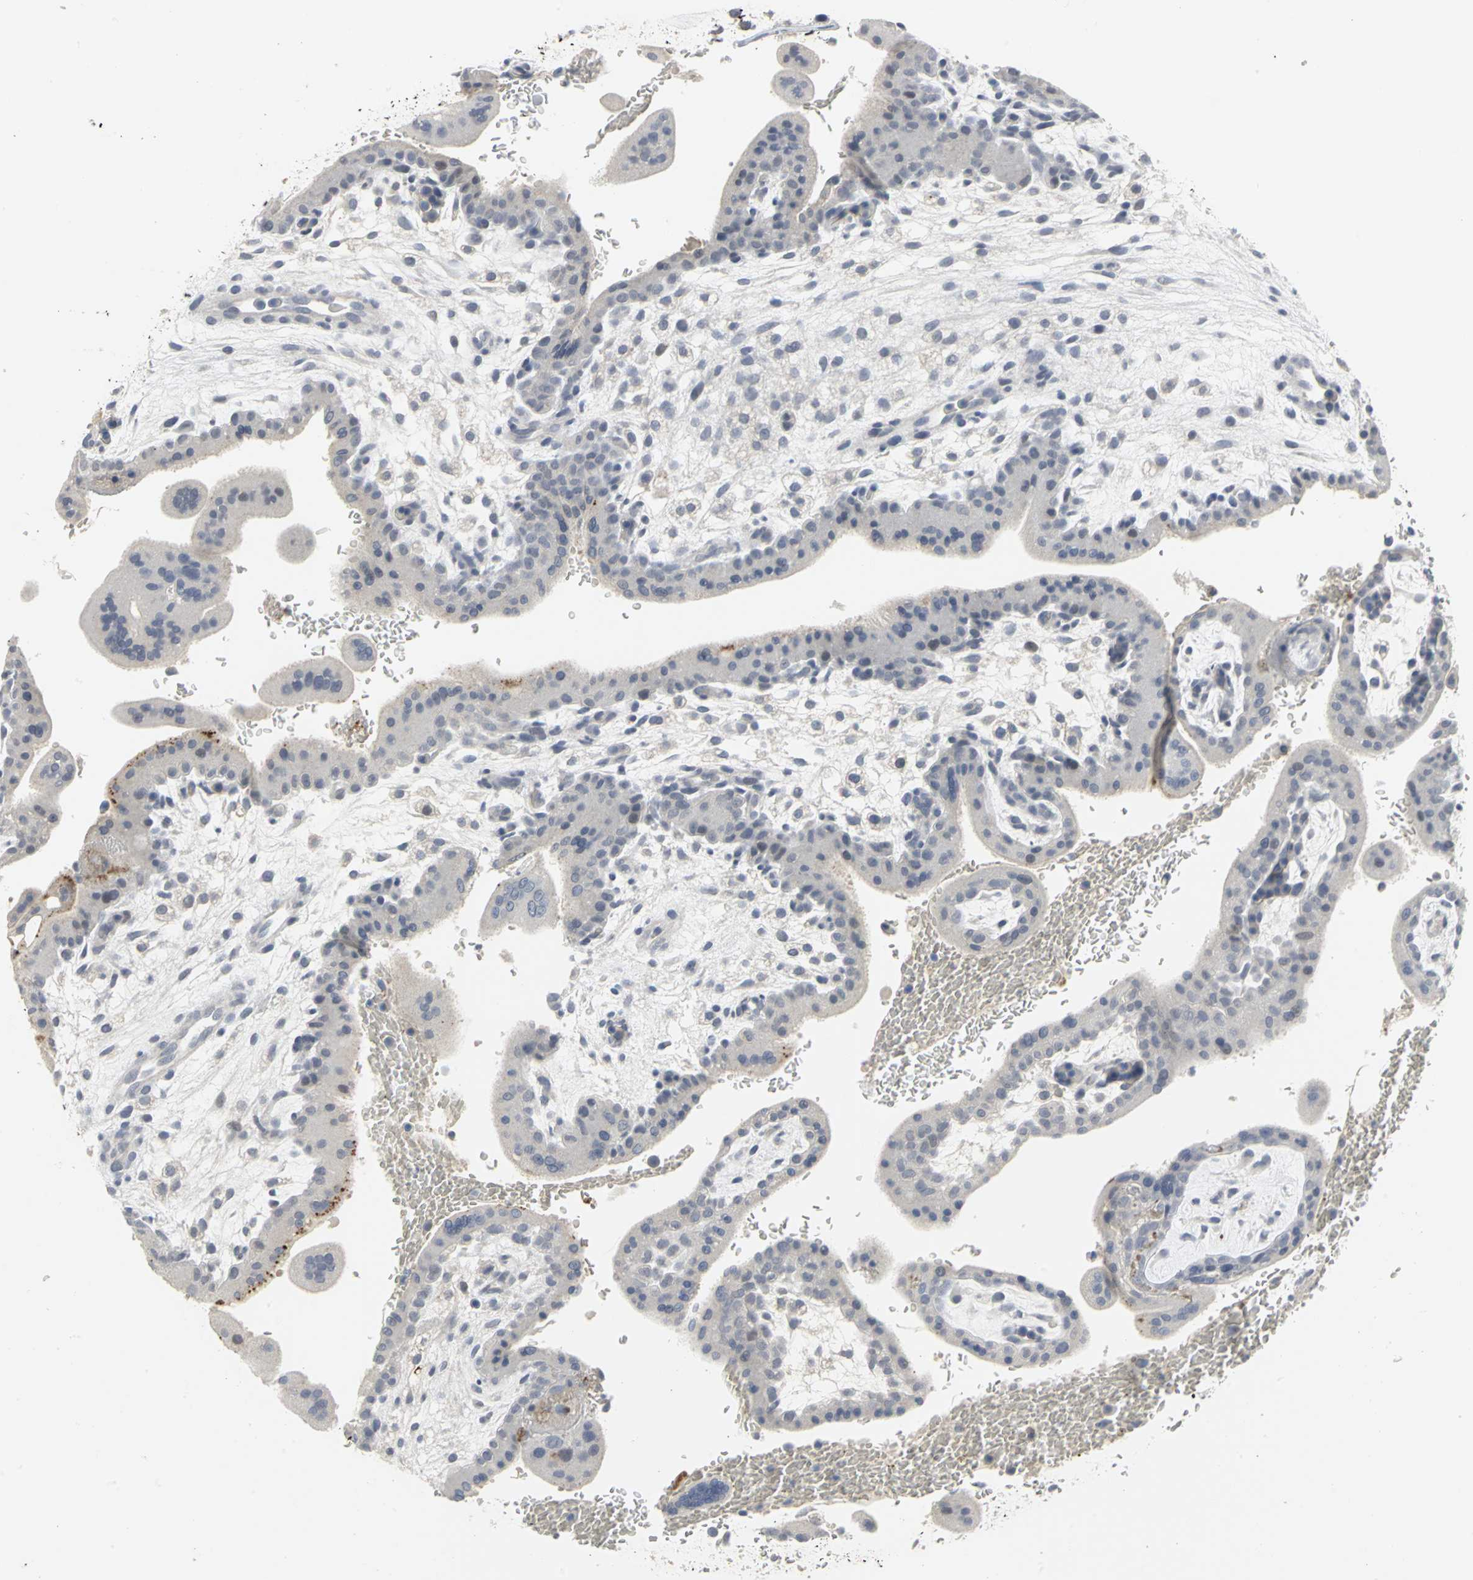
{"staining": {"intensity": "negative", "quantity": "none", "location": "none"}, "tissue": "placenta", "cell_type": "Decidual cells", "image_type": "normal", "snomed": [{"axis": "morphology", "description": "Normal tissue, NOS"}, {"axis": "topography", "description": "Placenta"}], "caption": "The histopathology image exhibits no significant staining in decidual cells of placenta.", "gene": "ZIC1", "patient": {"sex": "female", "age": 35}}